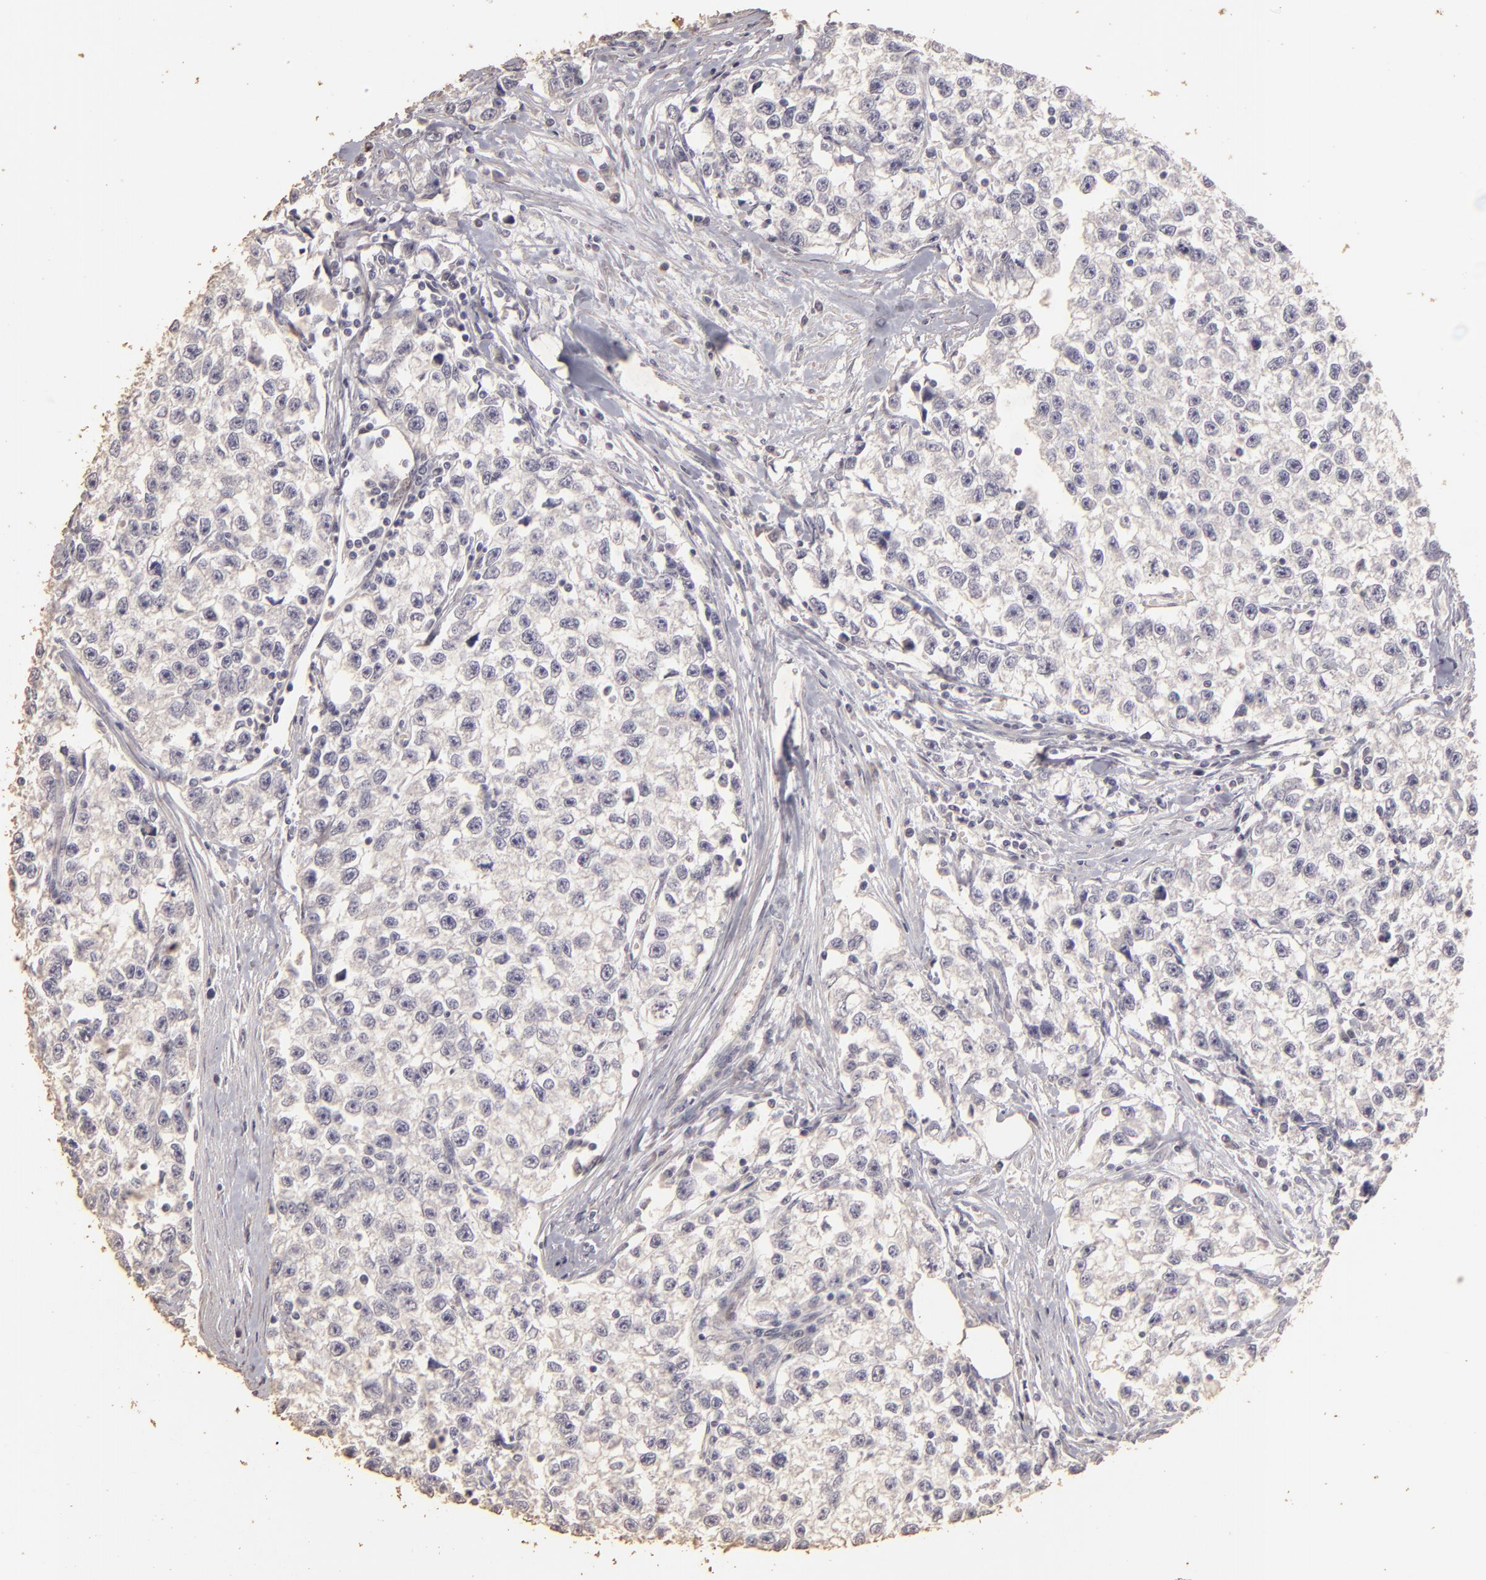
{"staining": {"intensity": "negative", "quantity": "none", "location": "none"}, "tissue": "testis cancer", "cell_type": "Tumor cells", "image_type": "cancer", "snomed": [{"axis": "morphology", "description": "Seminoma, NOS"}, {"axis": "morphology", "description": "Carcinoma, Embryonal, NOS"}, {"axis": "topography", "description": "Testis"}], "caption": "Immunohistochemistry (IHC) of embryonal carcinoma (testis) demonstrates no positivity in tumor cells.", "gene": "BCL2L13", "patient": {"sex": "male", "age": 30}}